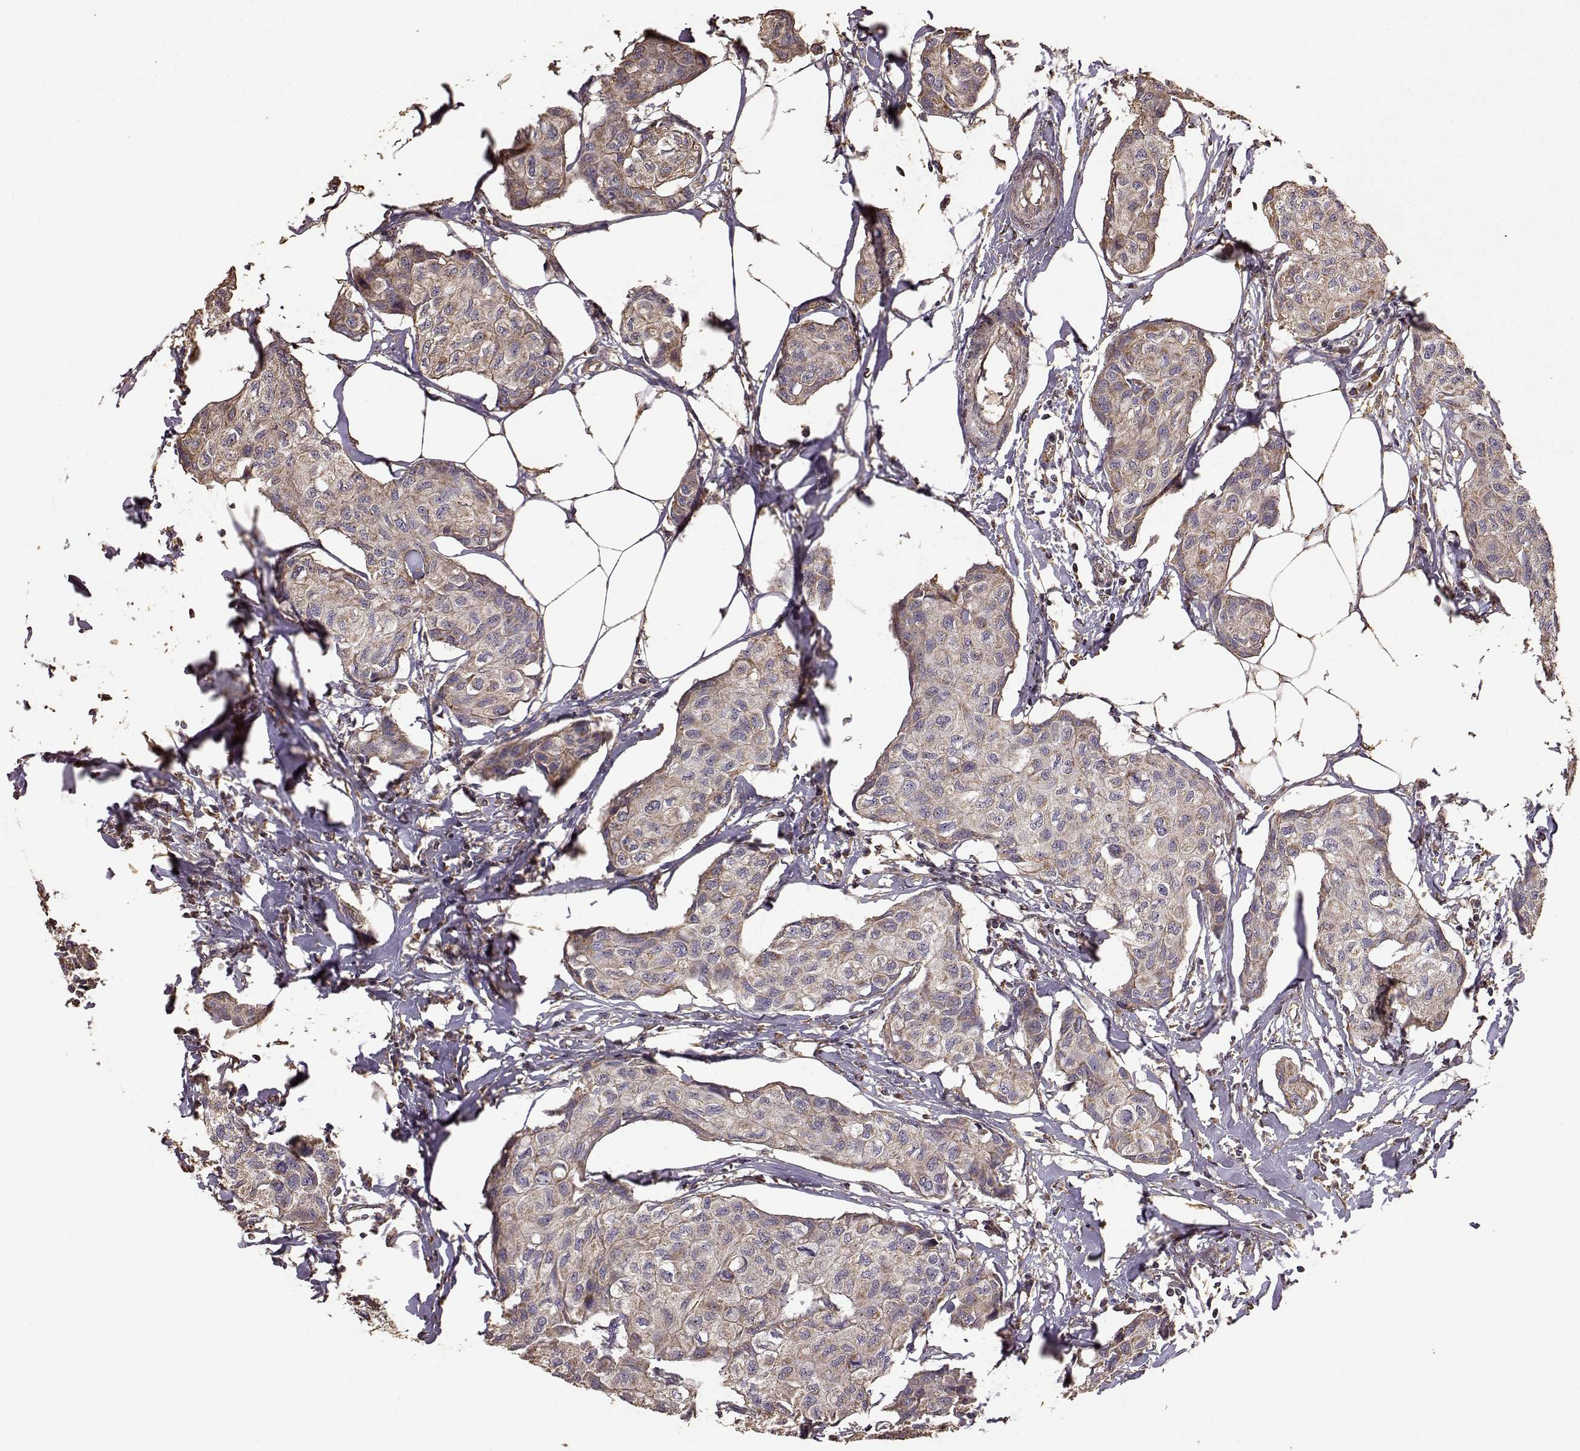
{"staining": {"intensity": "weak", "quantity": "25%-75%", "location": "cytoplasmic/membranous"}, "tissue": "breast cancer", "cell_type": "Tumor cells", "image_type": "cancer", "snomed": [{"axis": "morphology", "description": "Duct carcinoma"}, {"axis": "topography", "description": "Breast"}], "caption": "Immunohistochemical staining of breast cancer (infiltrating ductal carcinoma) demonstrates weak cytoplasmic/membranous protein positivity in approximately 25%-75% of tumor cells.", "gene": "PTGES2", "patient": {"sex": "female", "age": 80}}